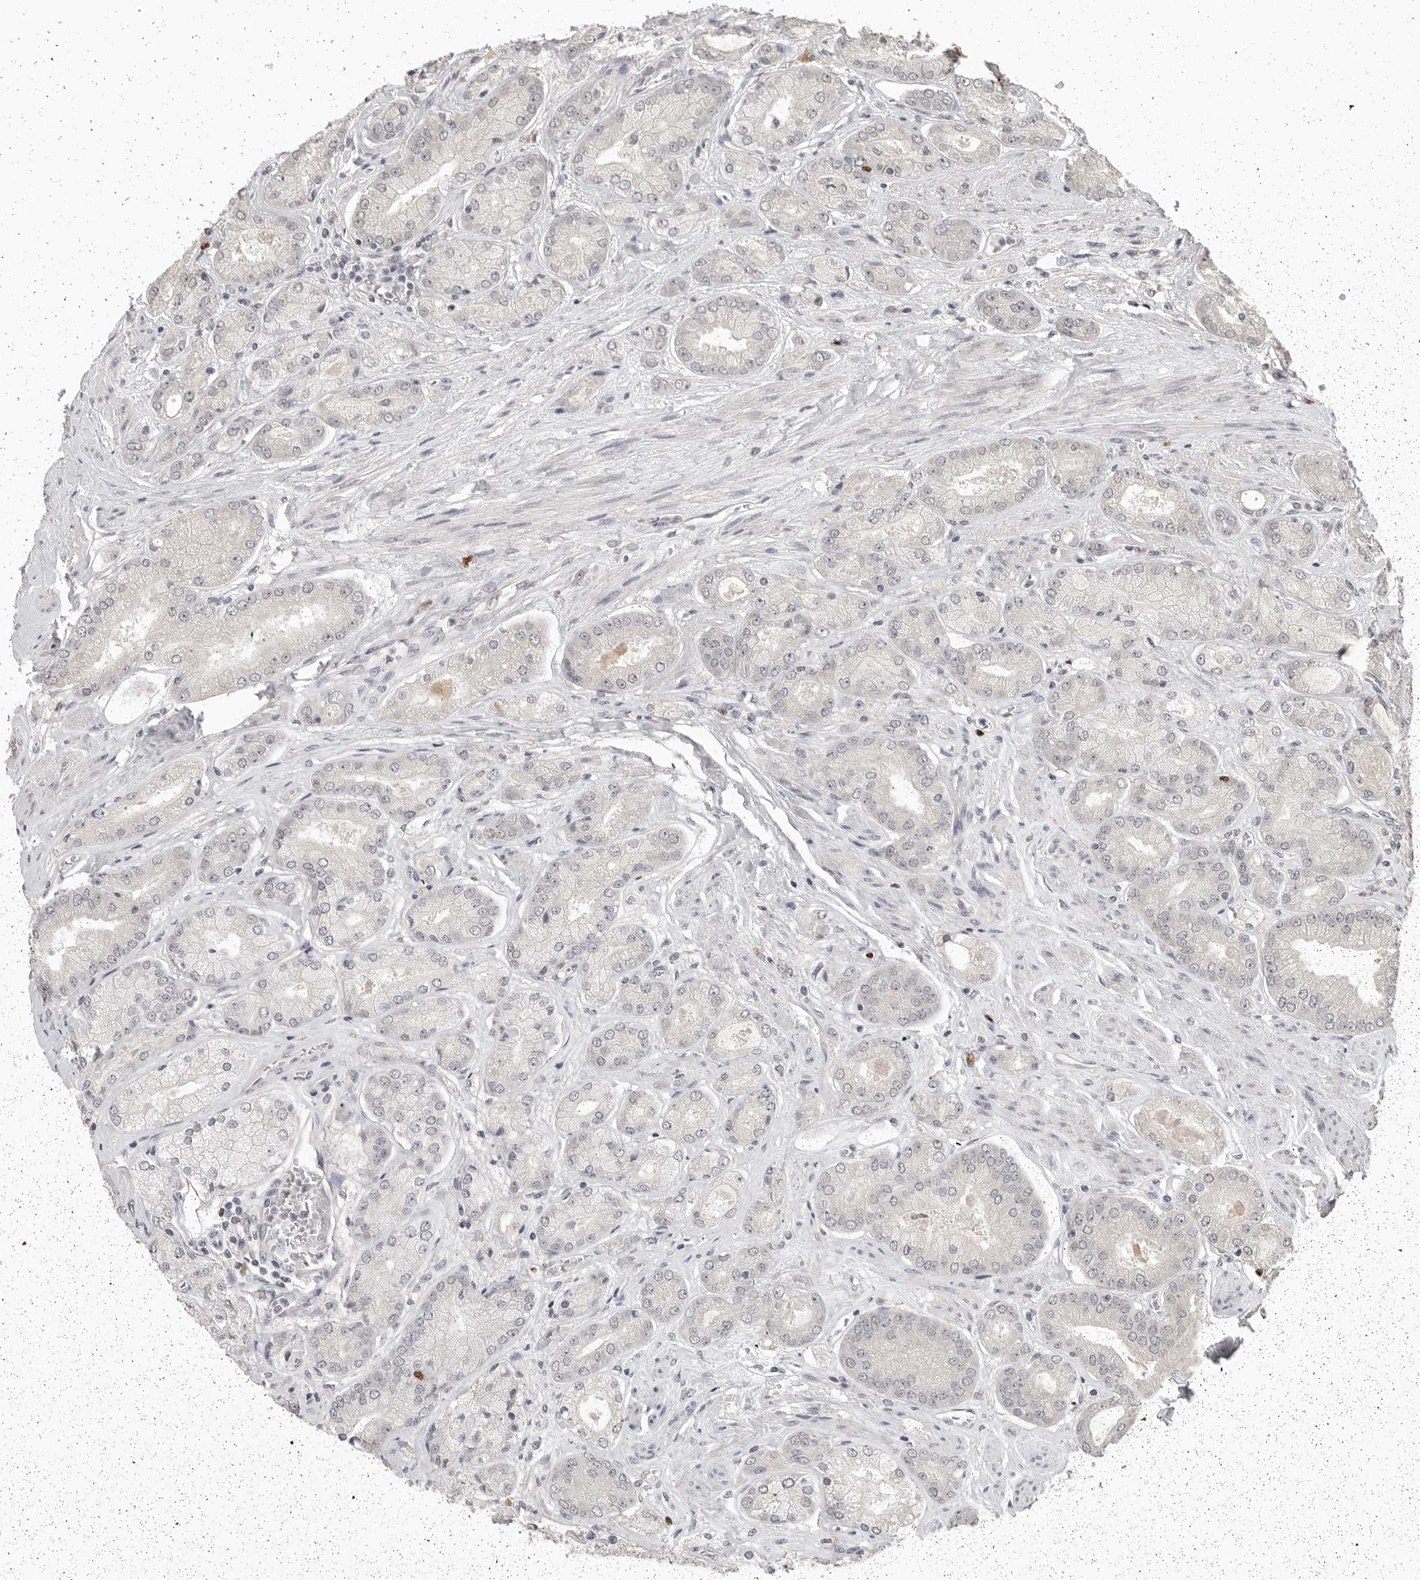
{"staining": {"intensity": "negative", "quantity": "none", "location": "none"}, "tissue": "prostate cancer", "cell_type": "Tumor cells", "image_type": "cancer", "snomed": [{"axis": "morphology", "description": "Adenocarcinoma, High grade"}, {"axis": "topography", "description": "Prostate"}], "caption": "Histopathology image shows no significant protein expression in tumor cells of prostate high-grade adenocarcinoma.", "gene": "FOXP3", "patient": {"sex": "male", "age": 58}}